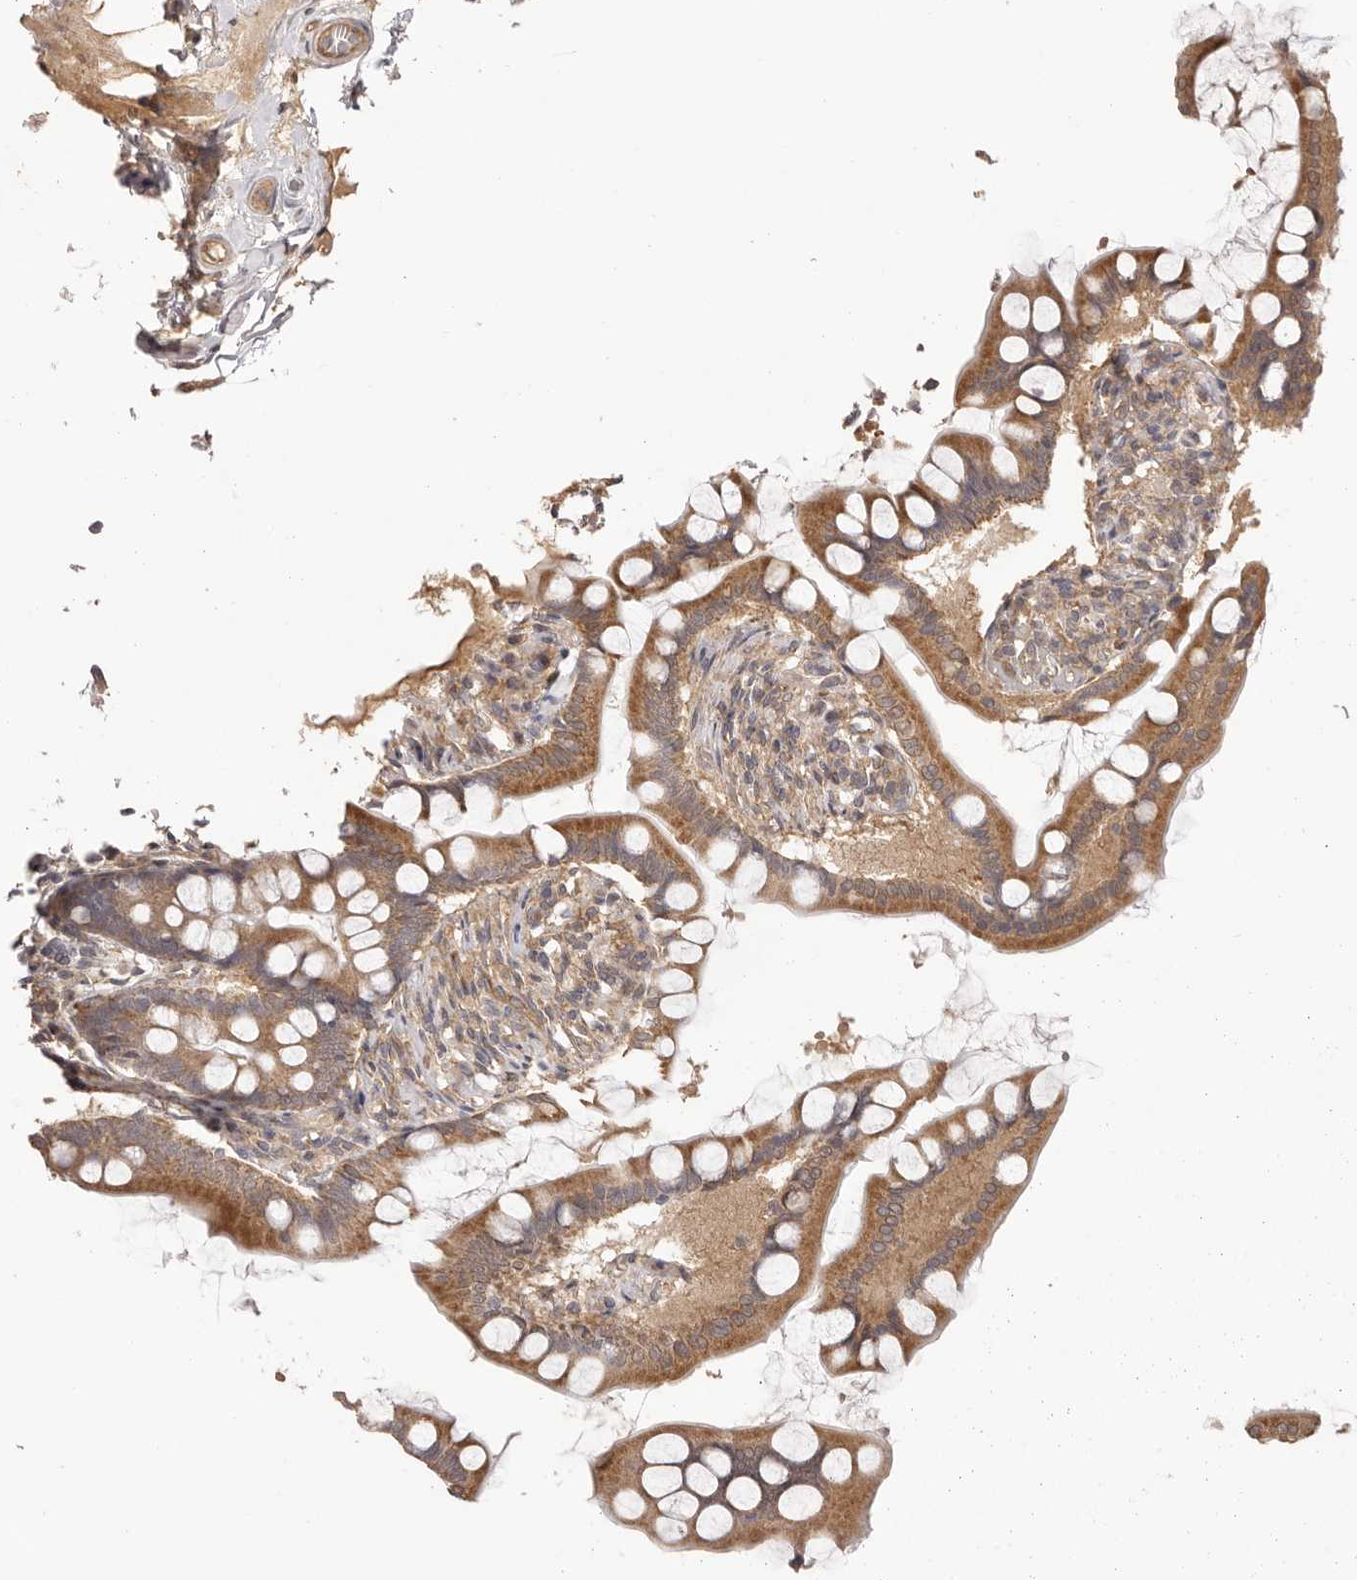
{"staining": {"intensity": "moderate", "quantity": ">75%", "location": "cytoplasmic/membranous"}, "tissue": "small intestine", "cell_type": "Glandular cells", "image_type": "normal", "snomed": [{"axis": "morphology", "description": "Normal tissue, NOS"}, {"axis": "topography", "description": "Small intestine"}], "caption": "This micrograph shows benign small intestine stained with IHC to label a protein in brown. The cytoplasmic/membranous of glandular cells show moderate positivity for the protein. Nuclei are counter-stained blue.", "gene": "UBR2", "patient": {"sex": "male", "age": 41}}